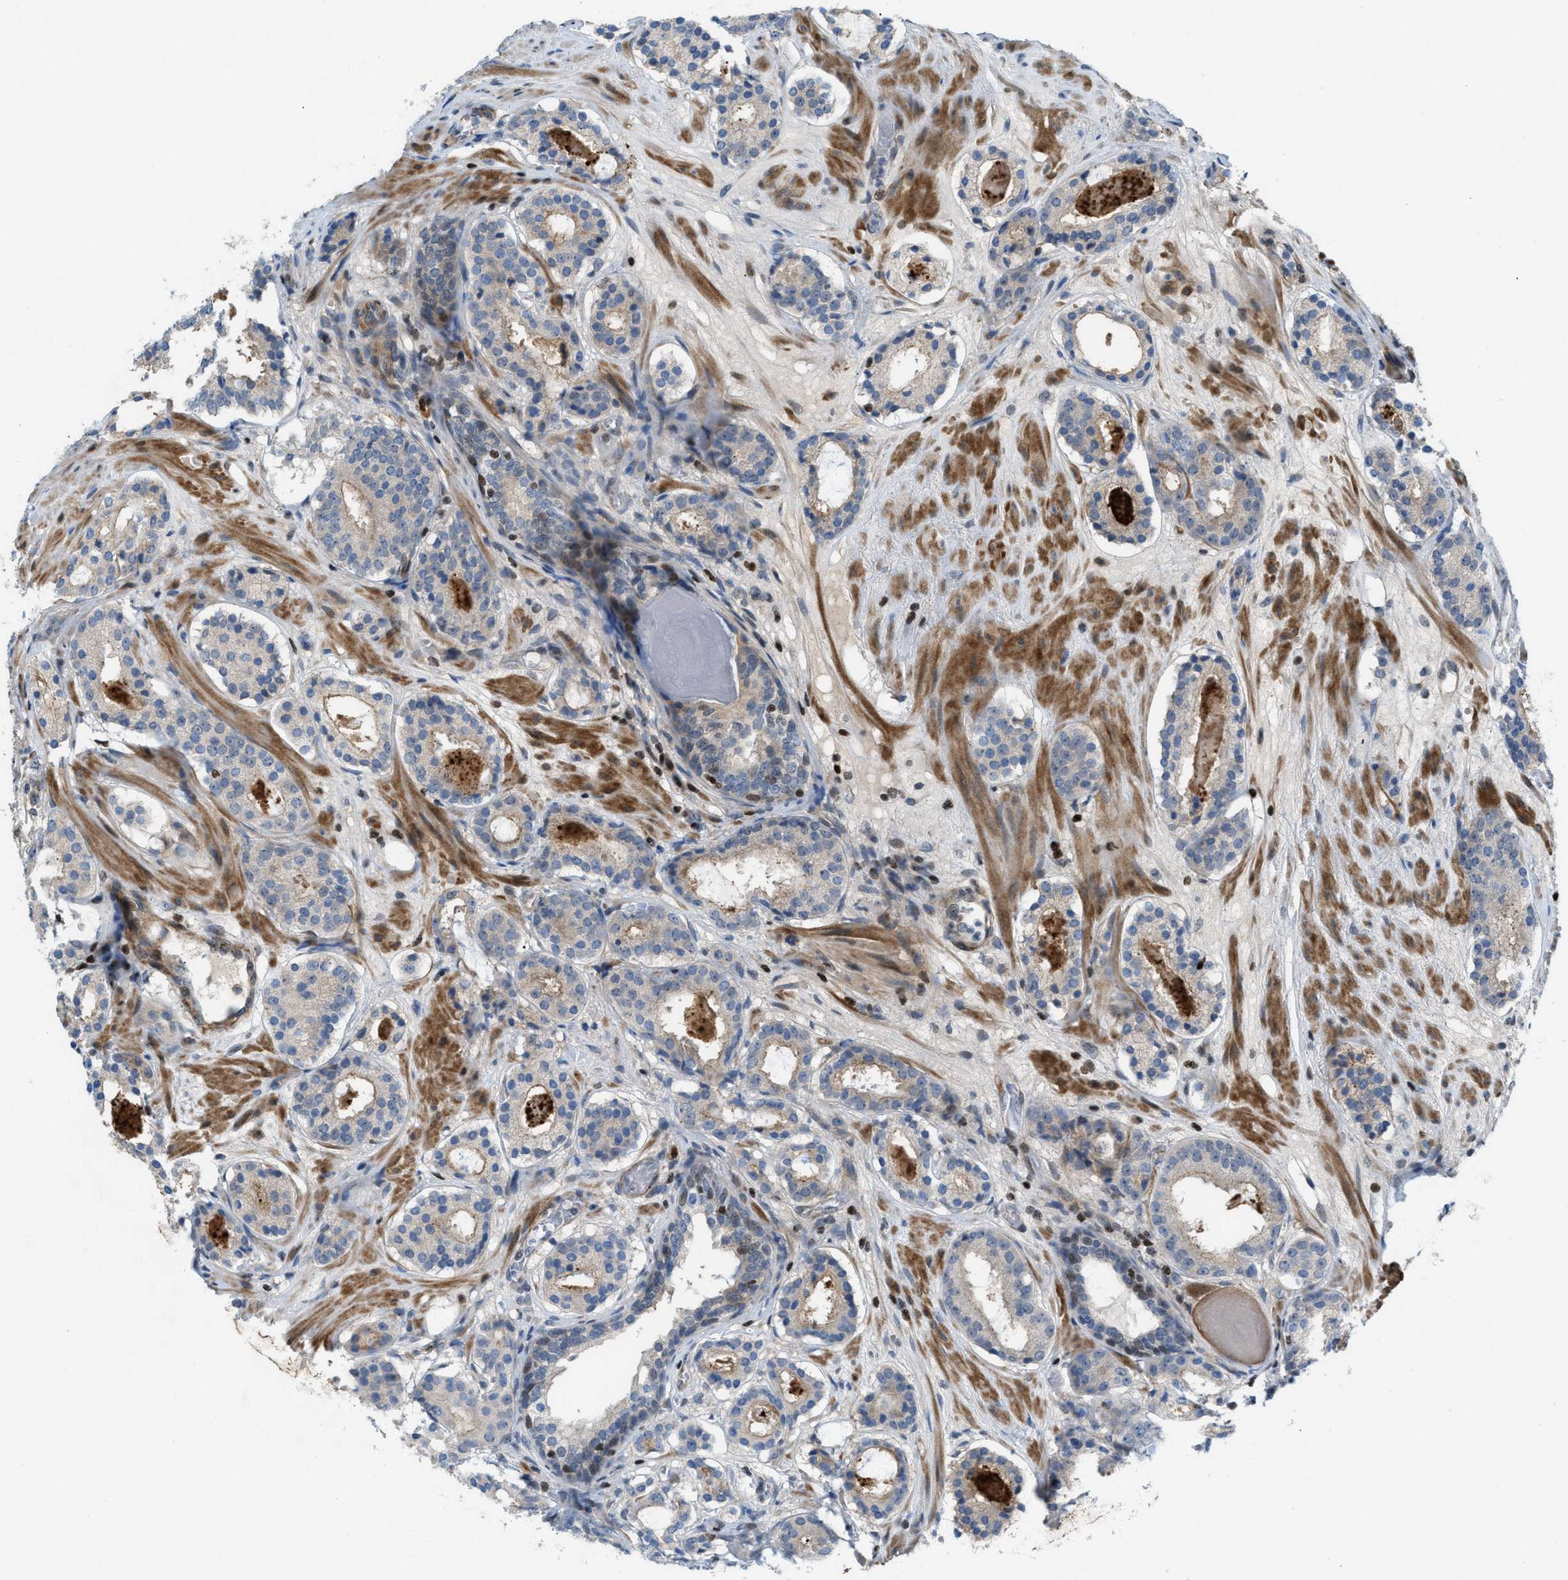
{"staining": {"intensity": "weak", "quantity": "<25%", "location": "cytoplasmic/membranous"}, "tissue": "prostate cancer", "cell_type": "Tumor cells", "image_type": "cancer", "snomed": [{"axis": "morphology", "description": "Adenocarcinoma, Low grade"}, {"axis": "topography", "description": "Prostate"}], "caption": "Immunohistochemistry (IHC) photomicrograph of neoplastic tissue: prostate low-grade adenocarcinoma stained with DAB (3,3'-diaminobenzidine) demonstrates no significant protein positivity in tumor cells.", "gene": "ZNF276", "patient": {"sex": "male", "age": 69}}